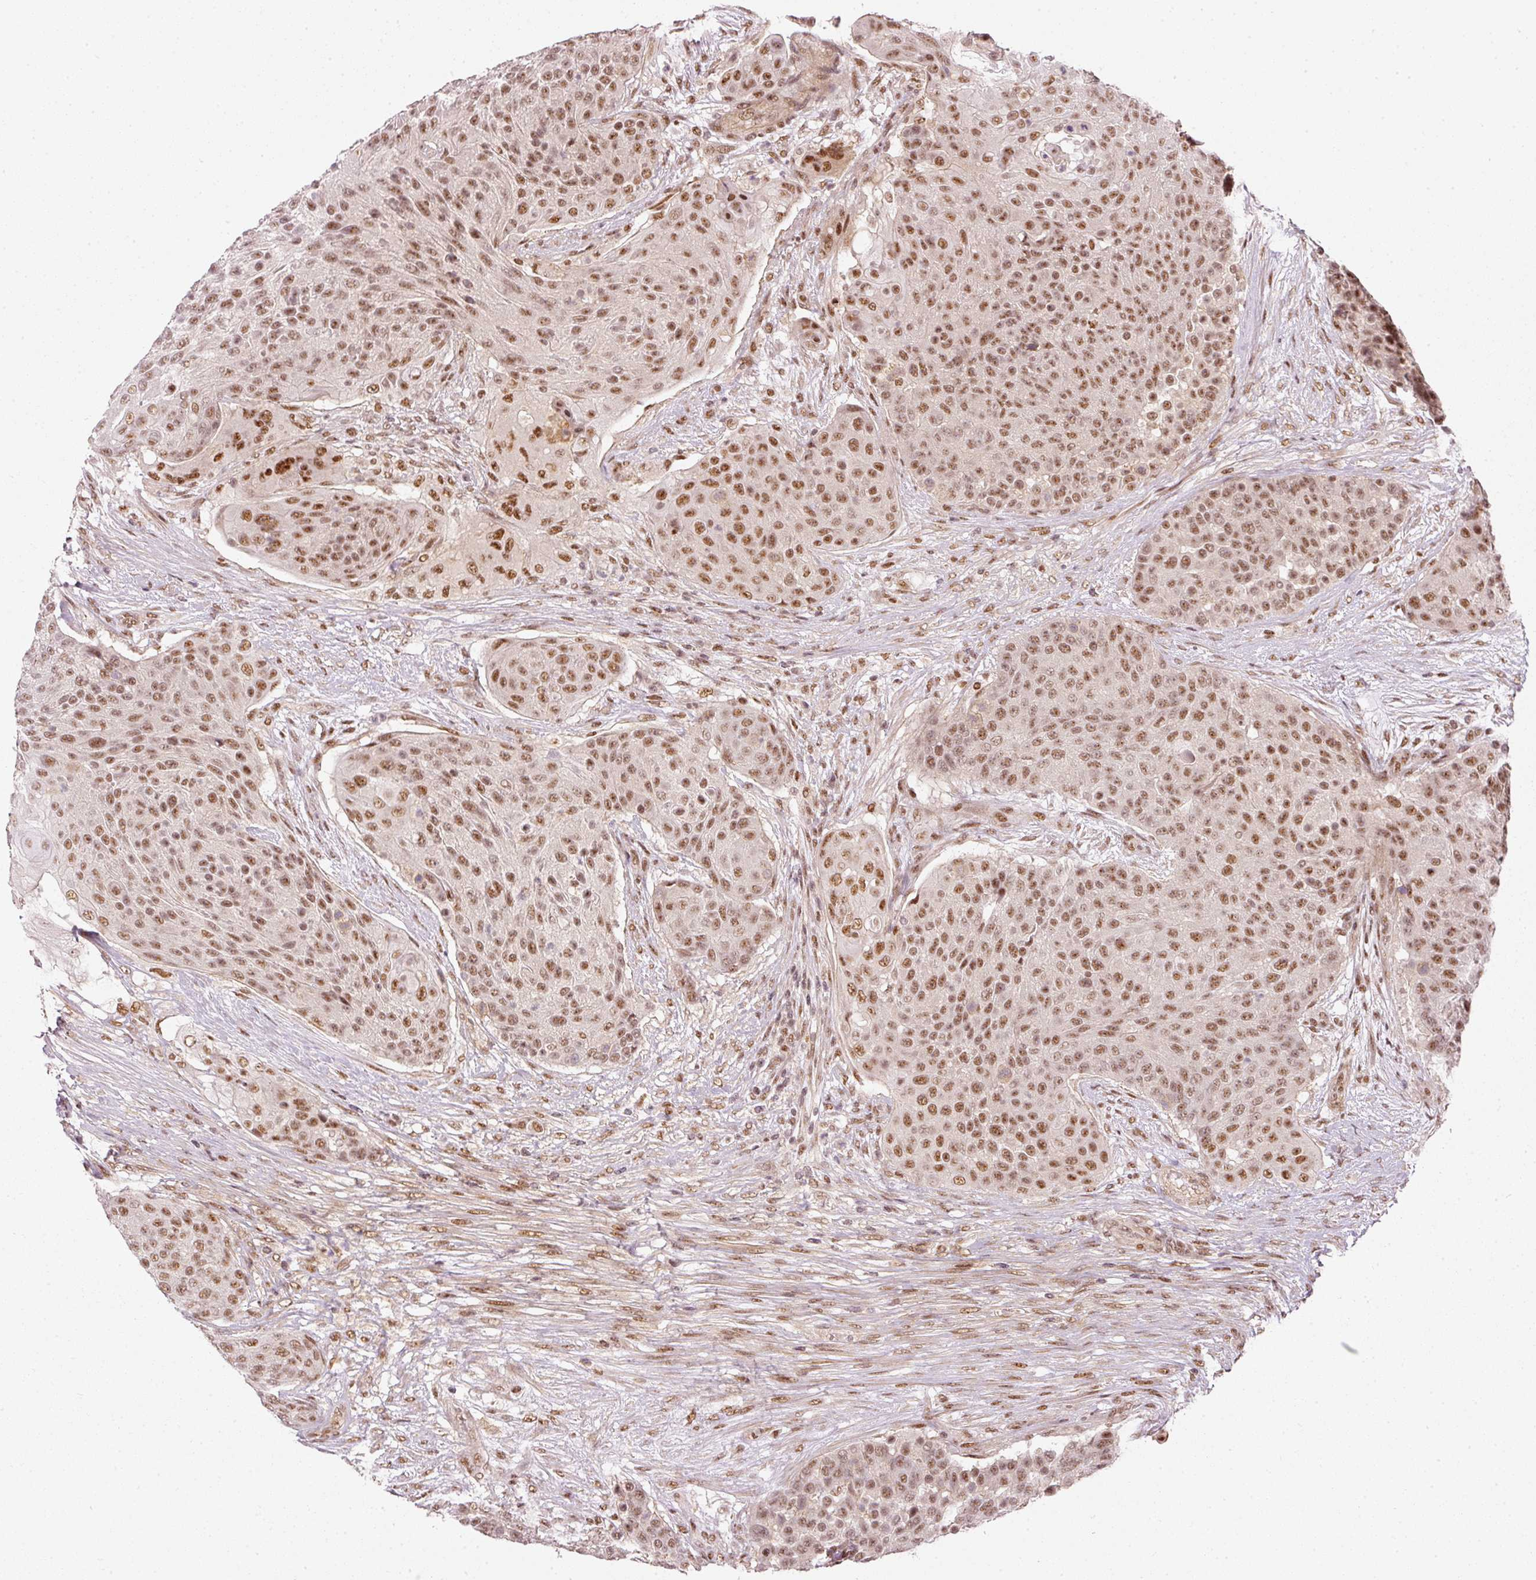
{"staining": {"intensity": "moderate", "quantity": ">75%", "location": "nuclear"}, "tissue": "urothelial cancer", "cell_type": "Tumor cells", "image_type": "cancer", "snomed": [{"axis": "morphology", "description": "Urothelial carcinoma, High grade"}, {"axis": "topography", "description": "Urinary bladder"}], "caption": "Protein expression analysis of human urothelial cancer reveals moderate nuclear expression in approximately >75% of tumor cells.", "gene": "THOC6", "patient": {"sex": "female", "age": 63}}